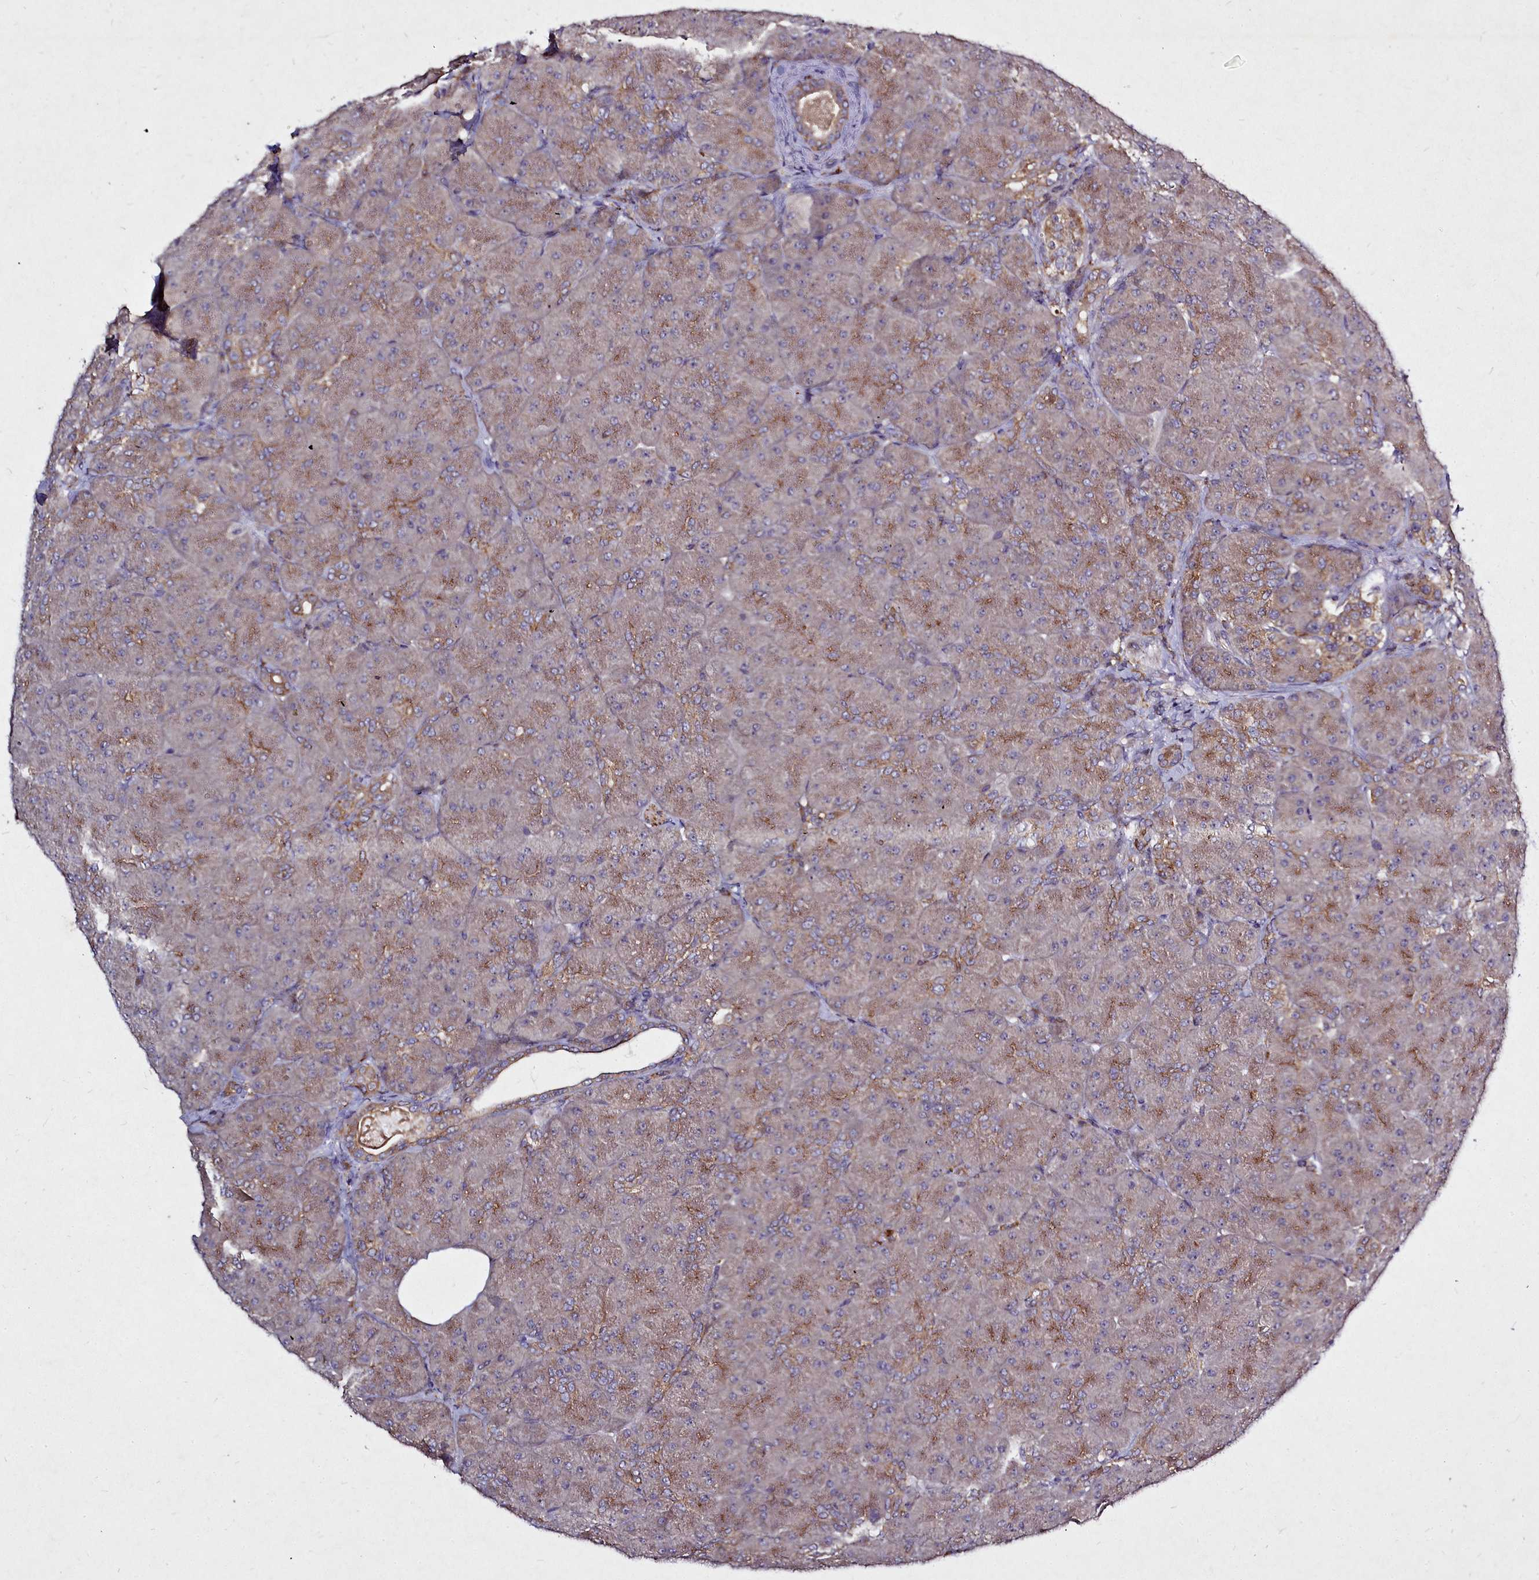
{"staining": {"intensity": "moderate", "quantity": "25%-75%", "location": "cytoplasmic/membranous"}, "tissue": "pancreas", "cell_type": "Exocrine glandular cells", "image_type": "normal", "snomed": [{"axis": "morphology", "description": "Normal tissue, NOS"}, {"axis": "topography", "description": "Pancreas"}], "caption": "Immunohistochemical staining of benign human pancreas exhibits moderate cytoplasmic/membranous protein staining in approximately 25%-75% of exocrine glandular cells.", "gene": "NCKAP1L", "patient": {"sex": "male", "age": 66}}